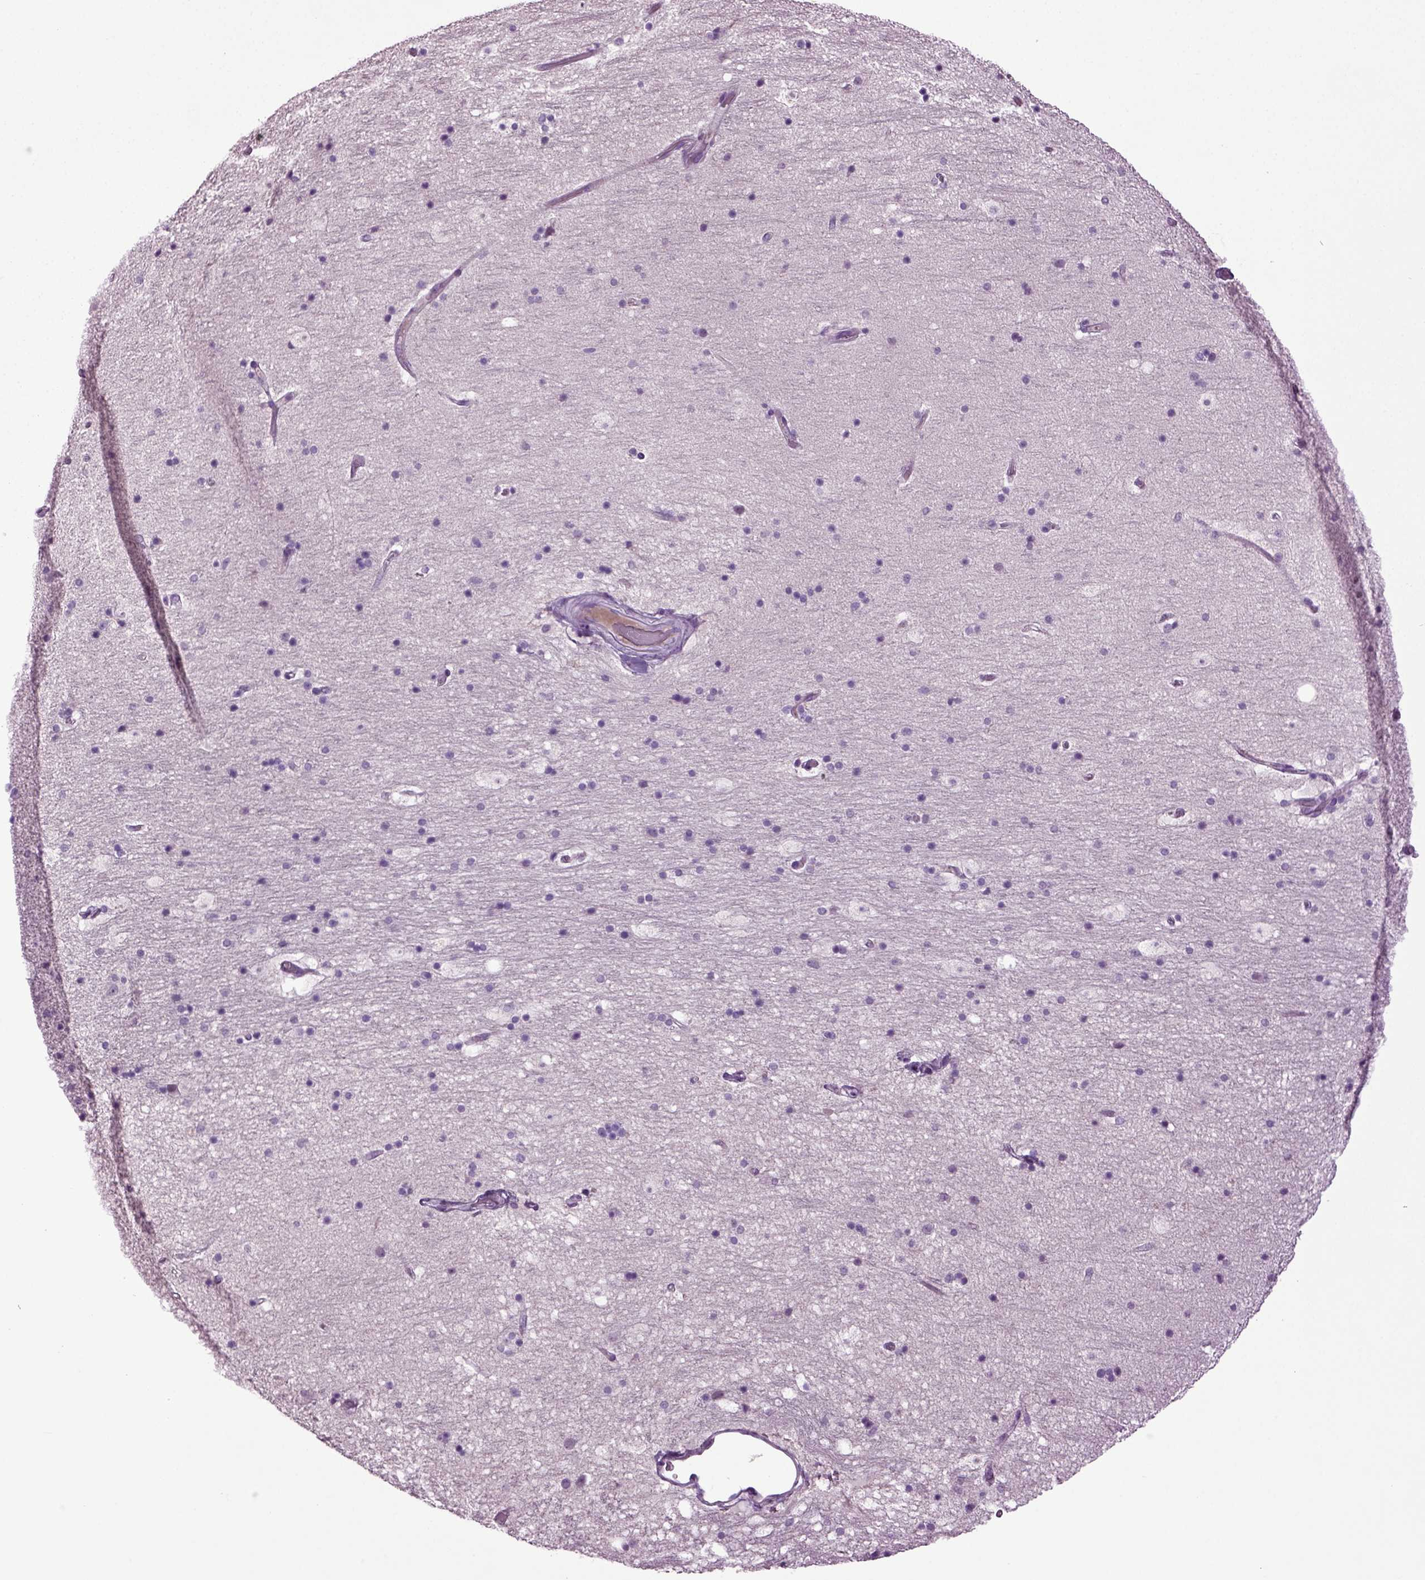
{"staining": {"intensity": "negative", "quantity": "none", "location": "none"}, "tissue": "hippocampus", "cell_type": "Glial cells", "image_type": "normal", "snomed": [{"axis": "morphology", "description": "Normal tissue, NOS"}, {"axis": "topography", "description": "Hippocampus"}], "caption": "Glial cells show no significant positivity in benign hippocampus. (DAB IHC visualized using brightfield microscopy, high magnification).", "gene": "FGF11", "patient": {"sex": "male", "age": 51}}